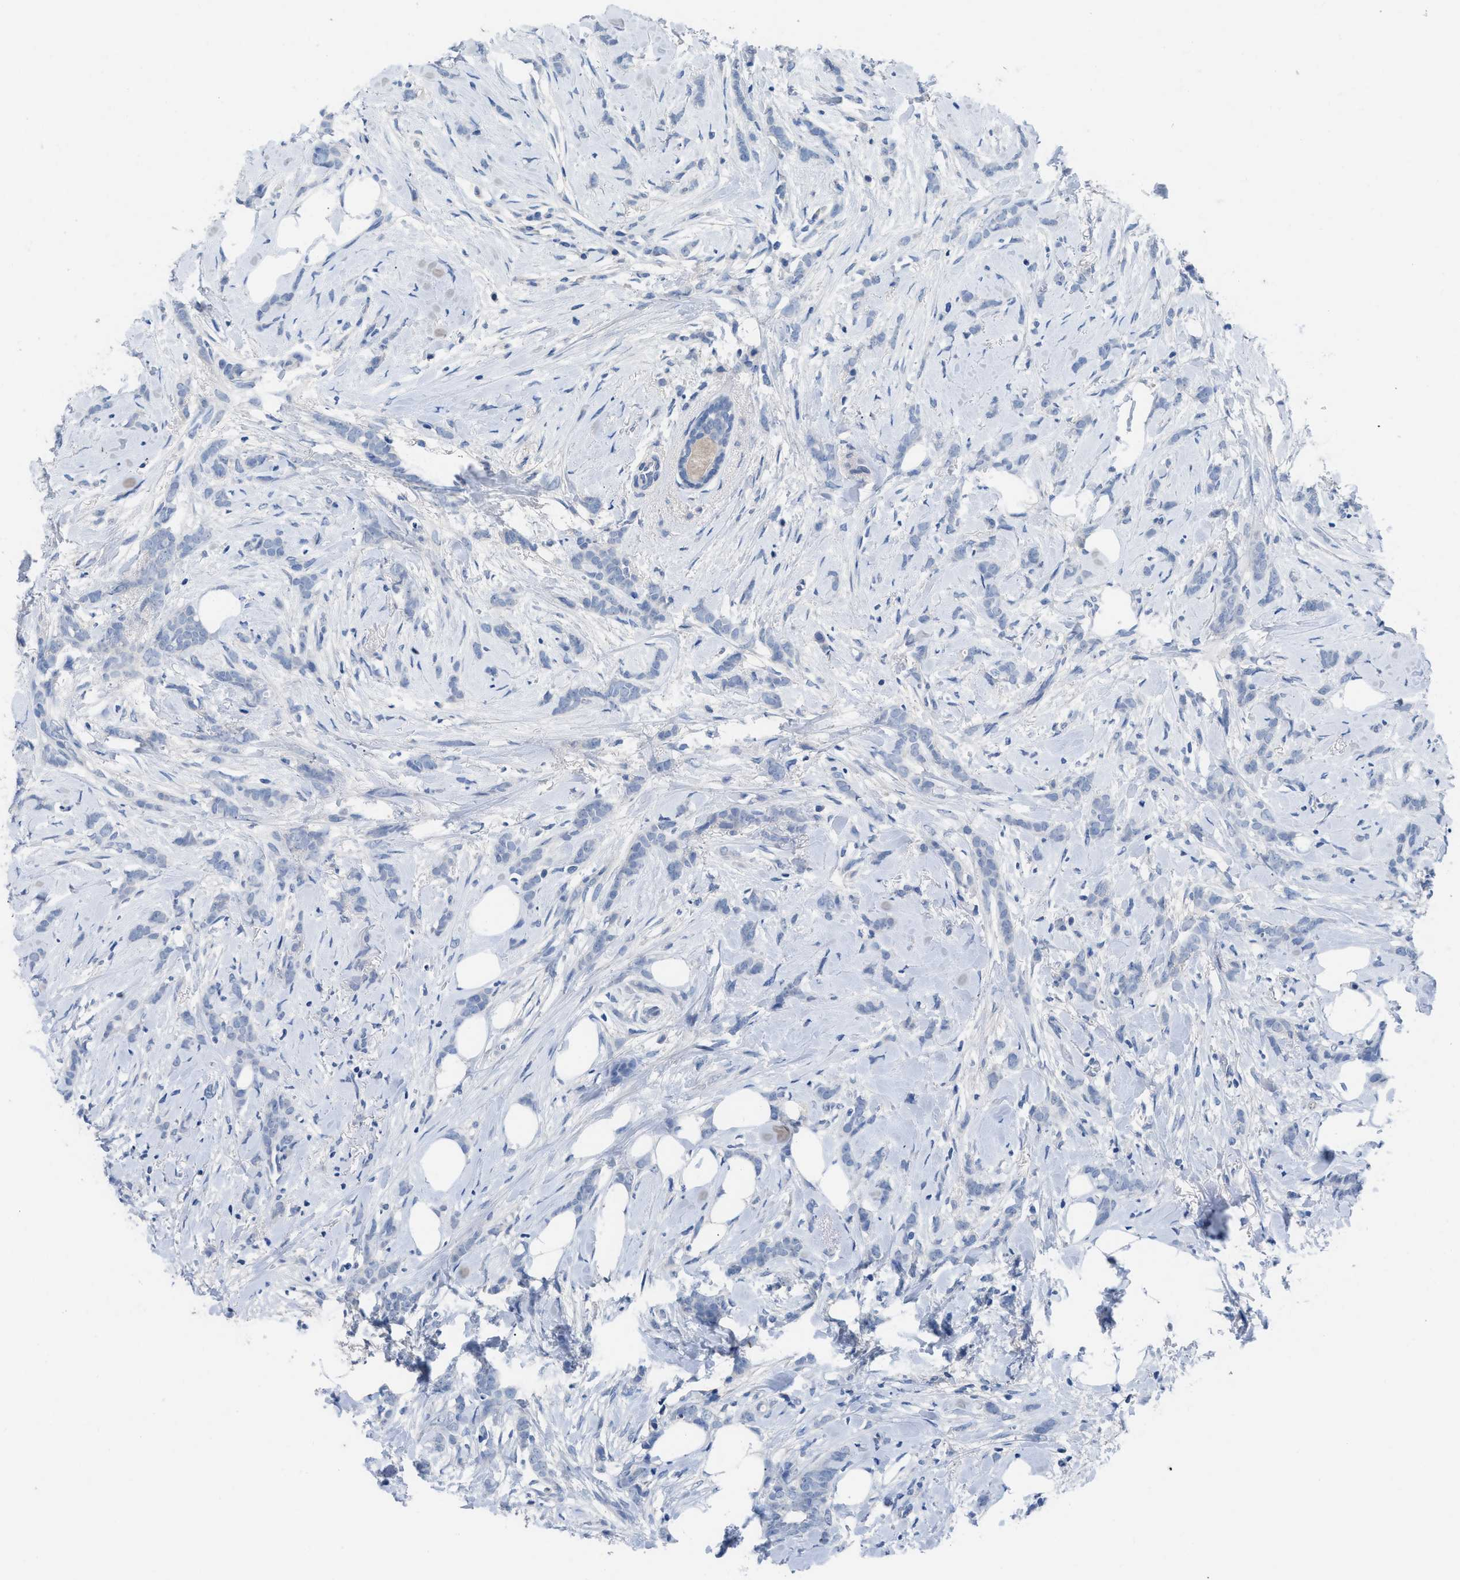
{"staining": {"intensity": "negative", "quantity": "none", "location": "none"}, "tissue": "breast cancer", "cell_type": "Tumor cells", "image_type": "cancer", "snomed": [{"axis": "morphology", "description": "Lobular carcinoma, in situ"}, {"axis": "morphology", "description": "Lobular carcinoma"}, {"axis": "topography", "description": "Breast"}], "caption": "Immunohistochemical staining of human lobular carcinoma (breast) shows no significant expression in tumor cells.", "gene": "HPX", "patient": {"sex": "female", "age": 41}}